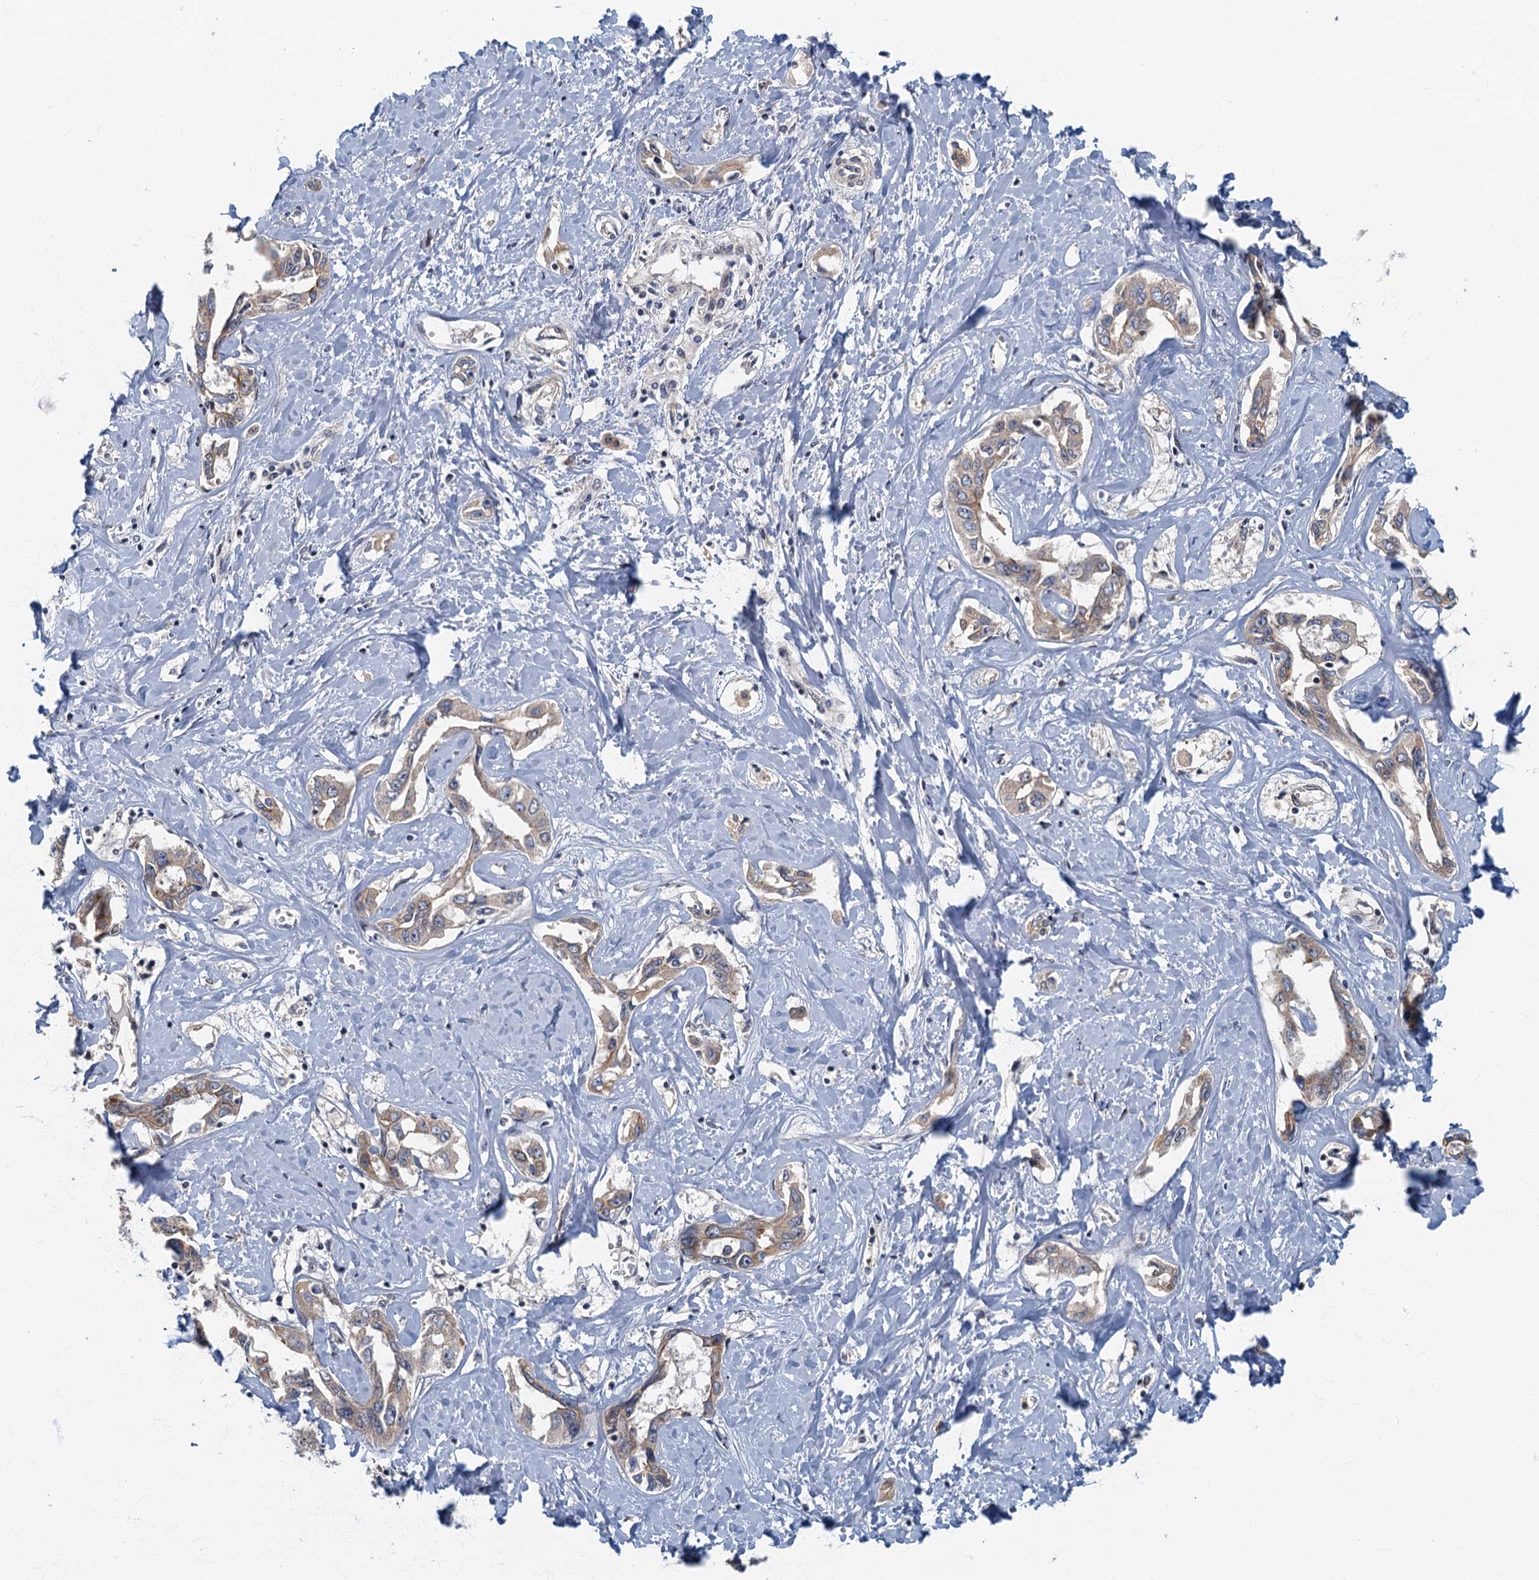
{"staining": {"intensity": "weak", "quantity": "25%-75%", "location": "cytoplasmic/membranous"}, "tissue": "liver cancer", "cell_type": "Tumor cells", "image_type": "cancer", "snomed": [{"axis": "morphology", "description": "Cholangiocarcinoma"}, {"axis": "topography", "description": "Liver"}], "caption": "This micrograph demonstrates liver cholangiocarcinoma stained with IHC to label a protein in brown. The cytoplasmic/membranous of tumor cells show weak positivity for the protein. Nuclei are counter-stained blue.", "gene": "CKAP2L", "patient": {"sex": "male", "age": 59}}